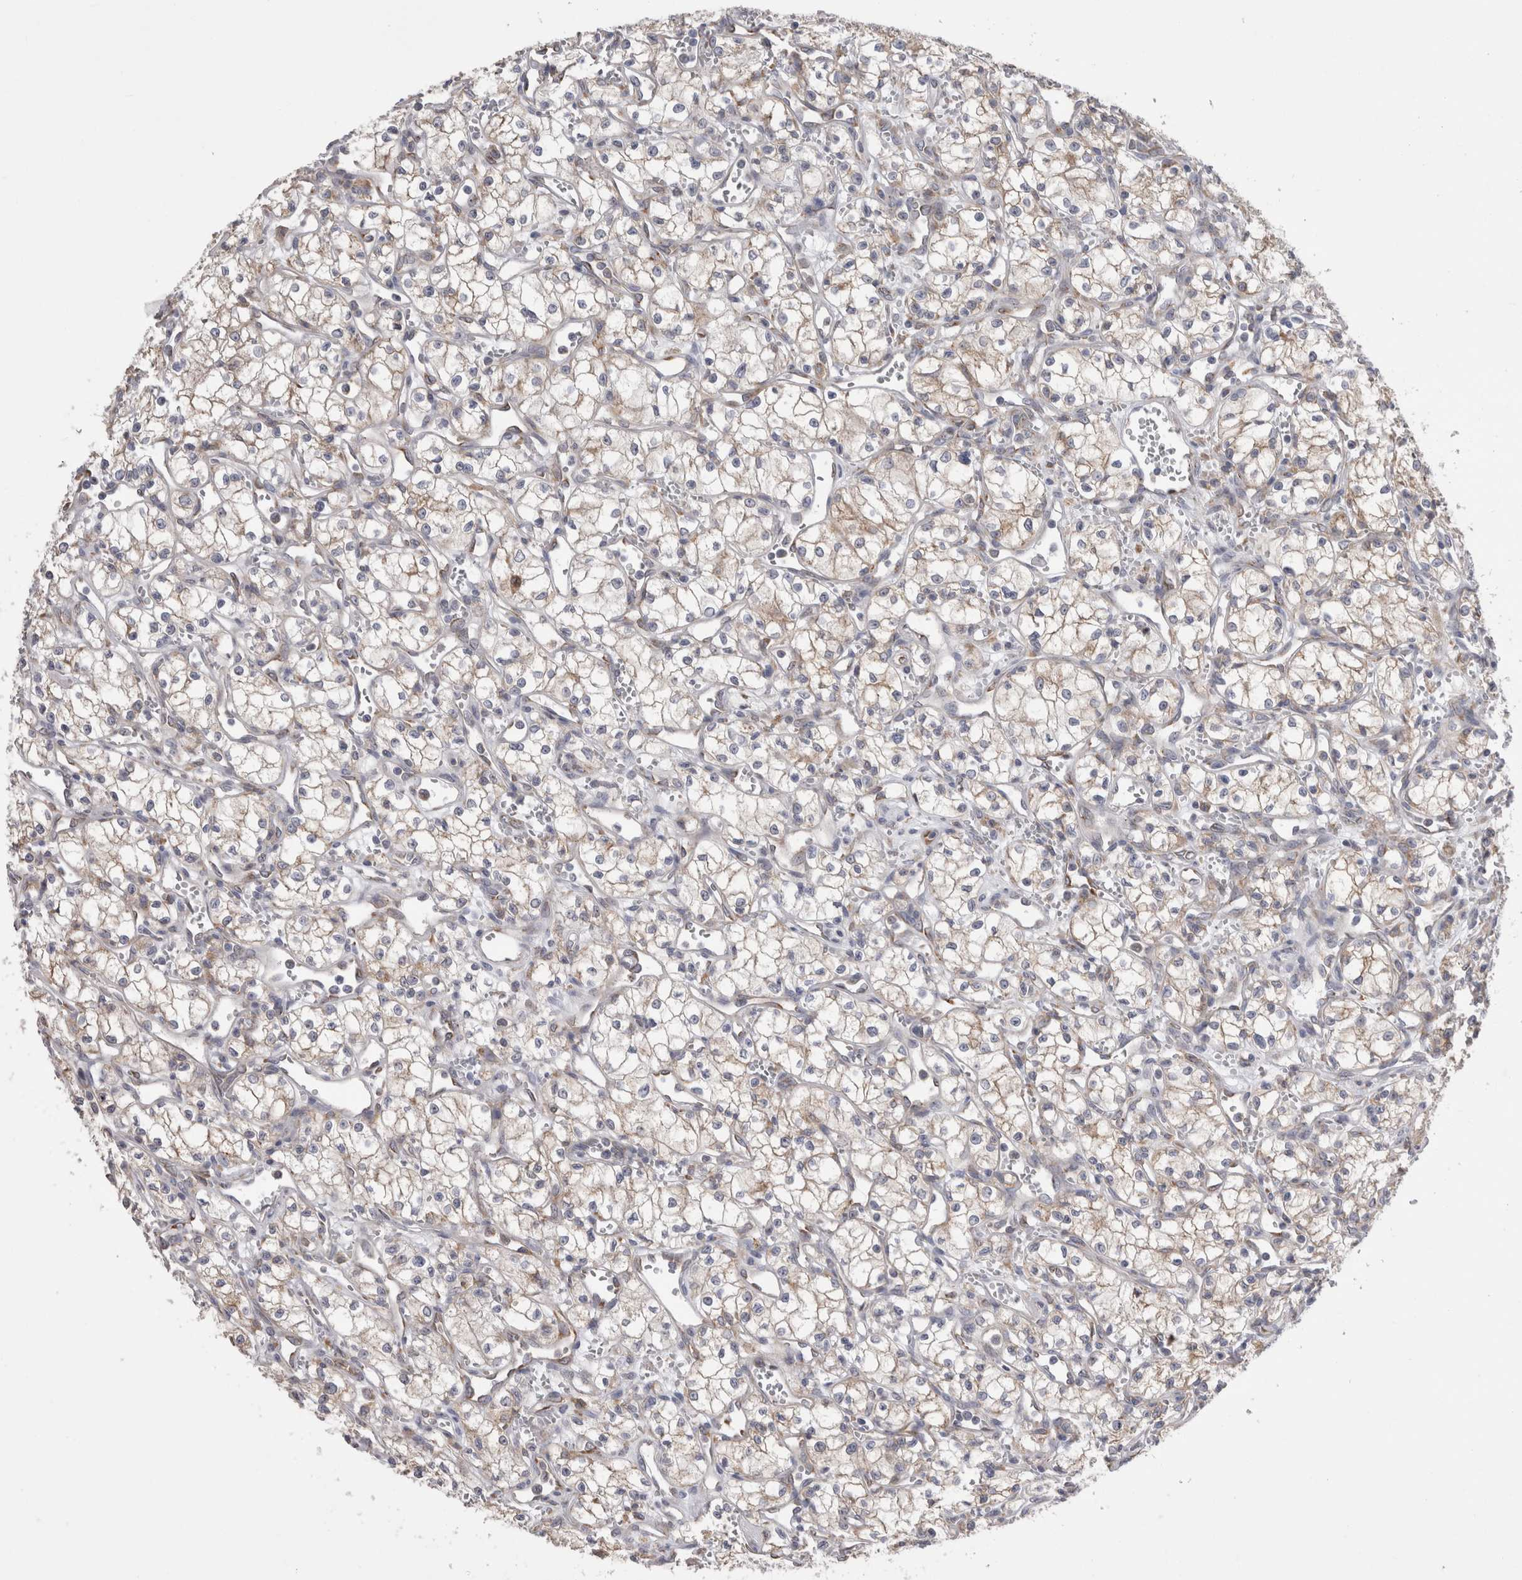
{"staining": {"intensity": "weak", "quantity": "25%-75%", "location": "cytoplasmic/membranous"}, "tissue": "renal cancer", "cell_type": "Tumor cells", "image_type": "cancer", "snomed": [{"axis": "morphology", "description": "Adenocarcinoma, NOS"}, {"axis": "topography", "description": "Kidney"}], "caption": "Immunohistochemistry (IHC) histopathology image of neoplastic tissue: human renal cancer stained using immunohistochemistry (IHC) displays low levels of weak protein expression localized specifically in the cytoplasmic/membranous of tumor cells, appearing as a cytoplasmic/membranous brown color.", "gene": "ZNF341", "patient": {"sex": "male", "age": 59}}